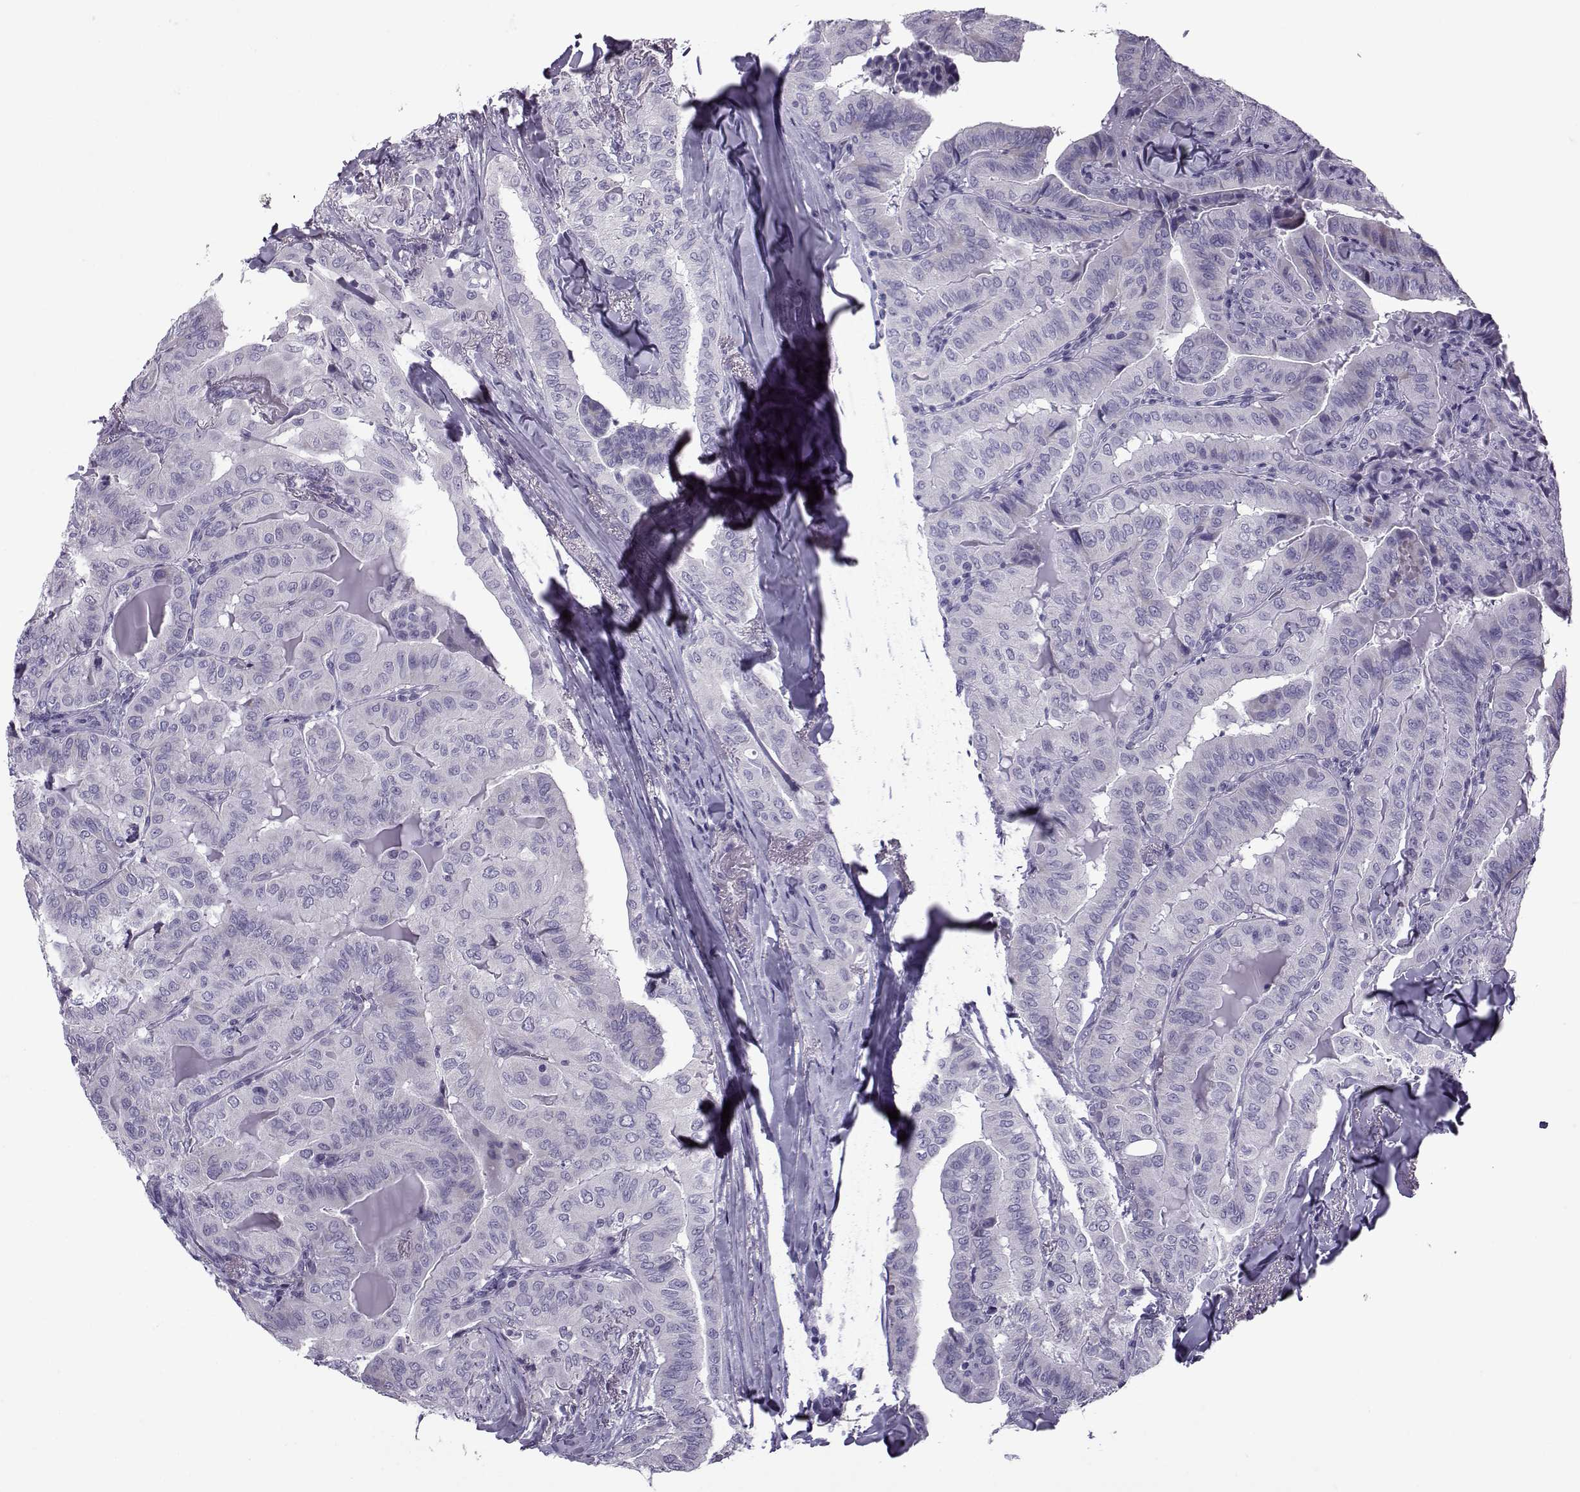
{"staining": {"intensity": "negative", "quantity": "none", "location": "none"}, "tissue": "thyroid cancer", "cell_type": "Tumor cells", "image_type": "cancer", "snomed": [{"axis": "morphology", "description": "Papillary adenocarcinoma, NOS"}, {"axis": "topography", "description": "Thyroid gland"}], "caption": "Immunohistochemistry of human papillary adenocarcinoma (thyroid) shows no positivity in tumor cells.", "gene": "OIP5", "patient": {"sex": "female", "age": 68}}